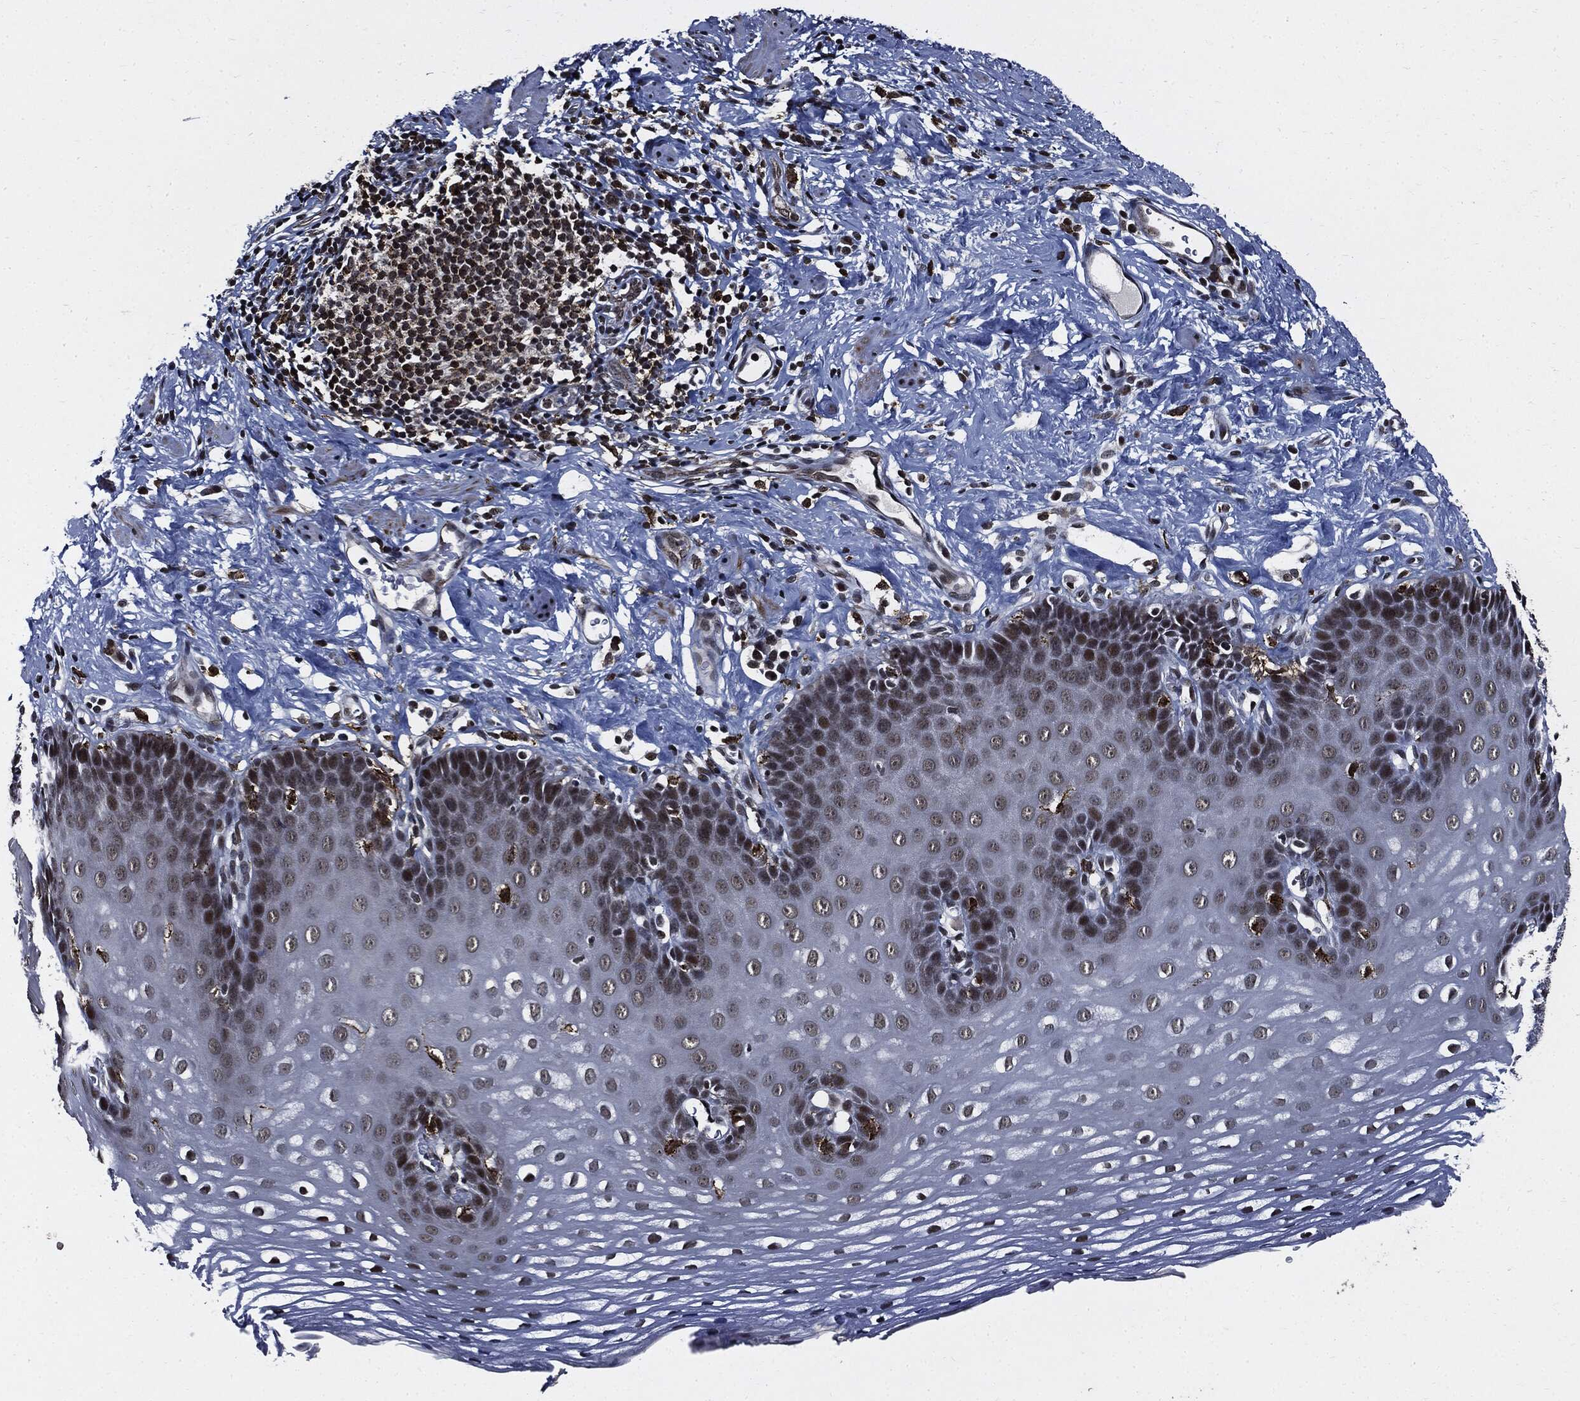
{"staining": {"intensity": "moderate", "quantity": "<25%", "location": "nuclear"}, "tissue": "esophagus", "cell_type": "Squamous epithelial cells", "image_type": "normal", "snomed": [{"axis": "morphology", "description": "Normal tissue, NOS"}, {"axis": "topography", "description": "Esophagus"}], "caption": "Esophagus stained with a brown dye displays moderate nuclear positive staining in about <25% of squamous epithelial cells.", "gene": "SUGT1", "patient": {"sex": "male", "age": 64}}